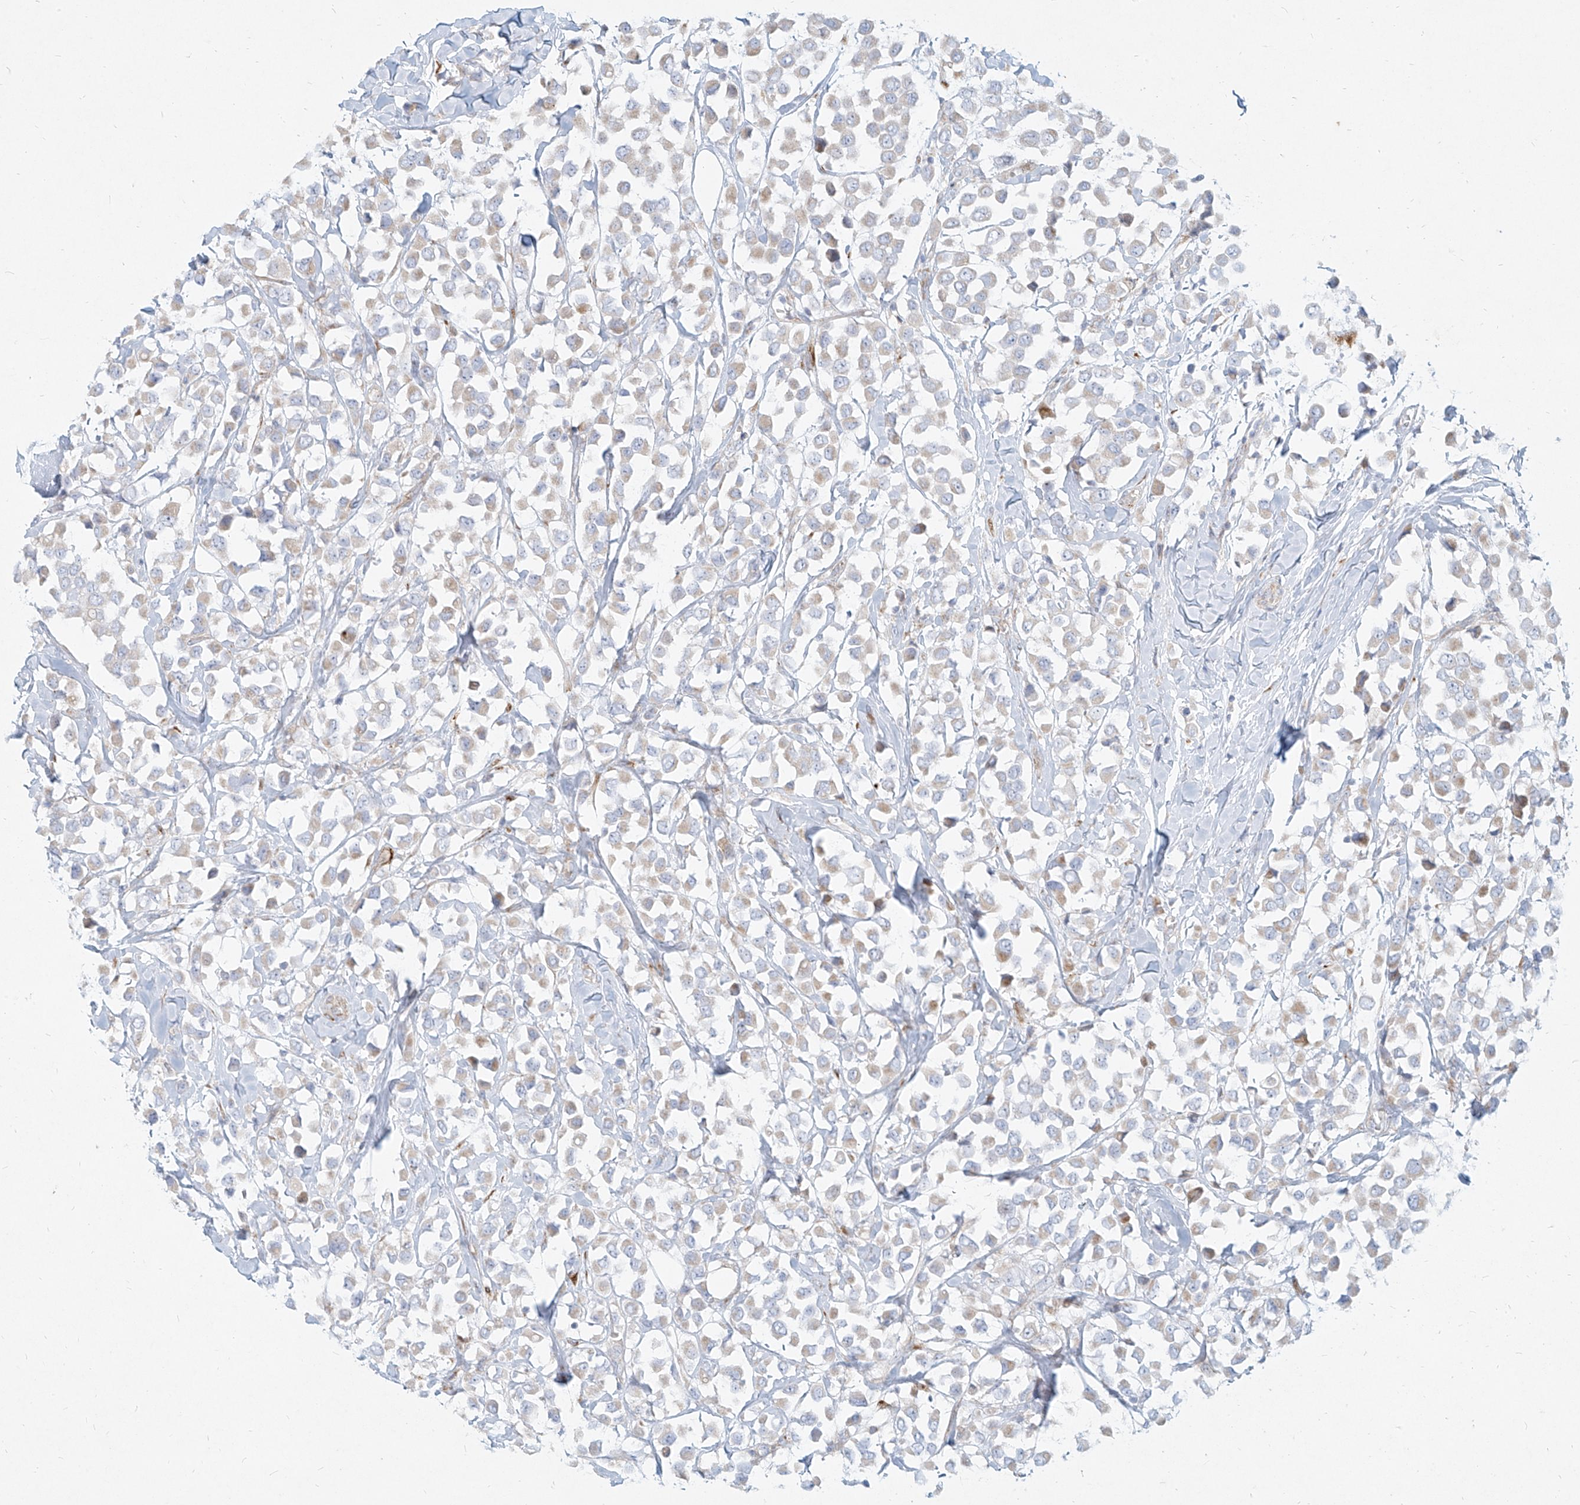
{"staining": {"intensity": "negative", "quantity": "none", "location": "none"}, "tissue": "breast cancer", "cell_type": "Tumor cells", "image_type": "cancer", "snomed": [{"axis": "morphology", "description": "Duct carcinoma"}, {"axis": "topography", "description": "Breast"}], "caption": "Immunohistochemistry image of neoplastic tissue: human intraductal carcinoma (breast) stained with DAB (3,3'-diaminobenzidine) displays no significant protein staining in tumor cells. Nuclei are stained in blue.", "gene": "MTX2", "patient": {"sex": "female", "age": 61}}